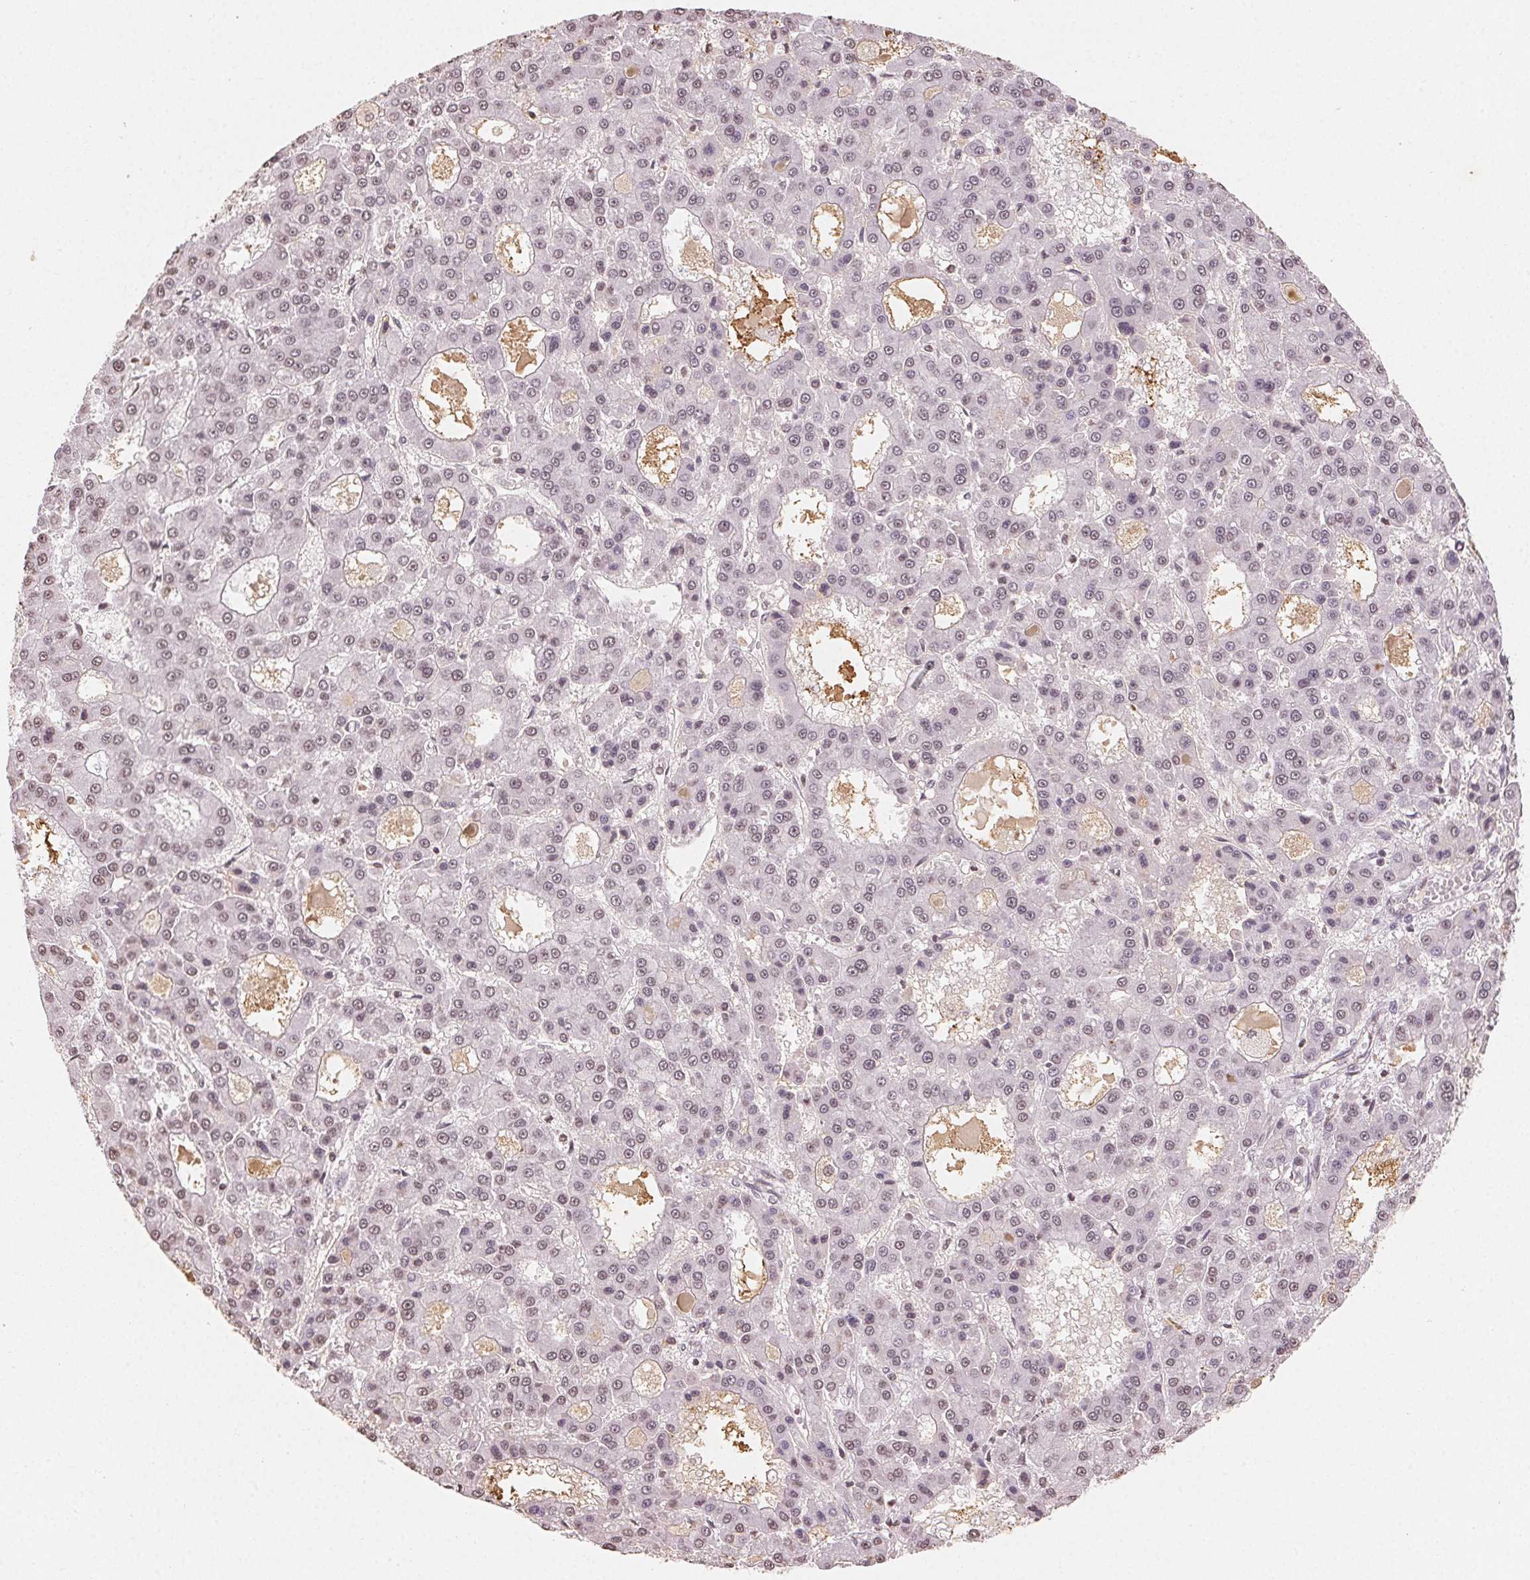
{"staining": {"intensity": "weak", "quantity": "25%-75%", "location": "nuclear"}, "tissue": "liver cancer", "cell_type": "Tumor cells", "image_type": "cancer", "snomed": [{"axis": "morphology", "description": "Carcinoma, Hepatocellular, NOS"}, {"axis": "topography", "description": "Liver"}], "caption": "Tumor cells reveal low levels of weak nuclear staining in approximately 25%-75% of cells in liver cancer.", "gene": "TBP", "patient": {"sex": "male", "age": 70}}